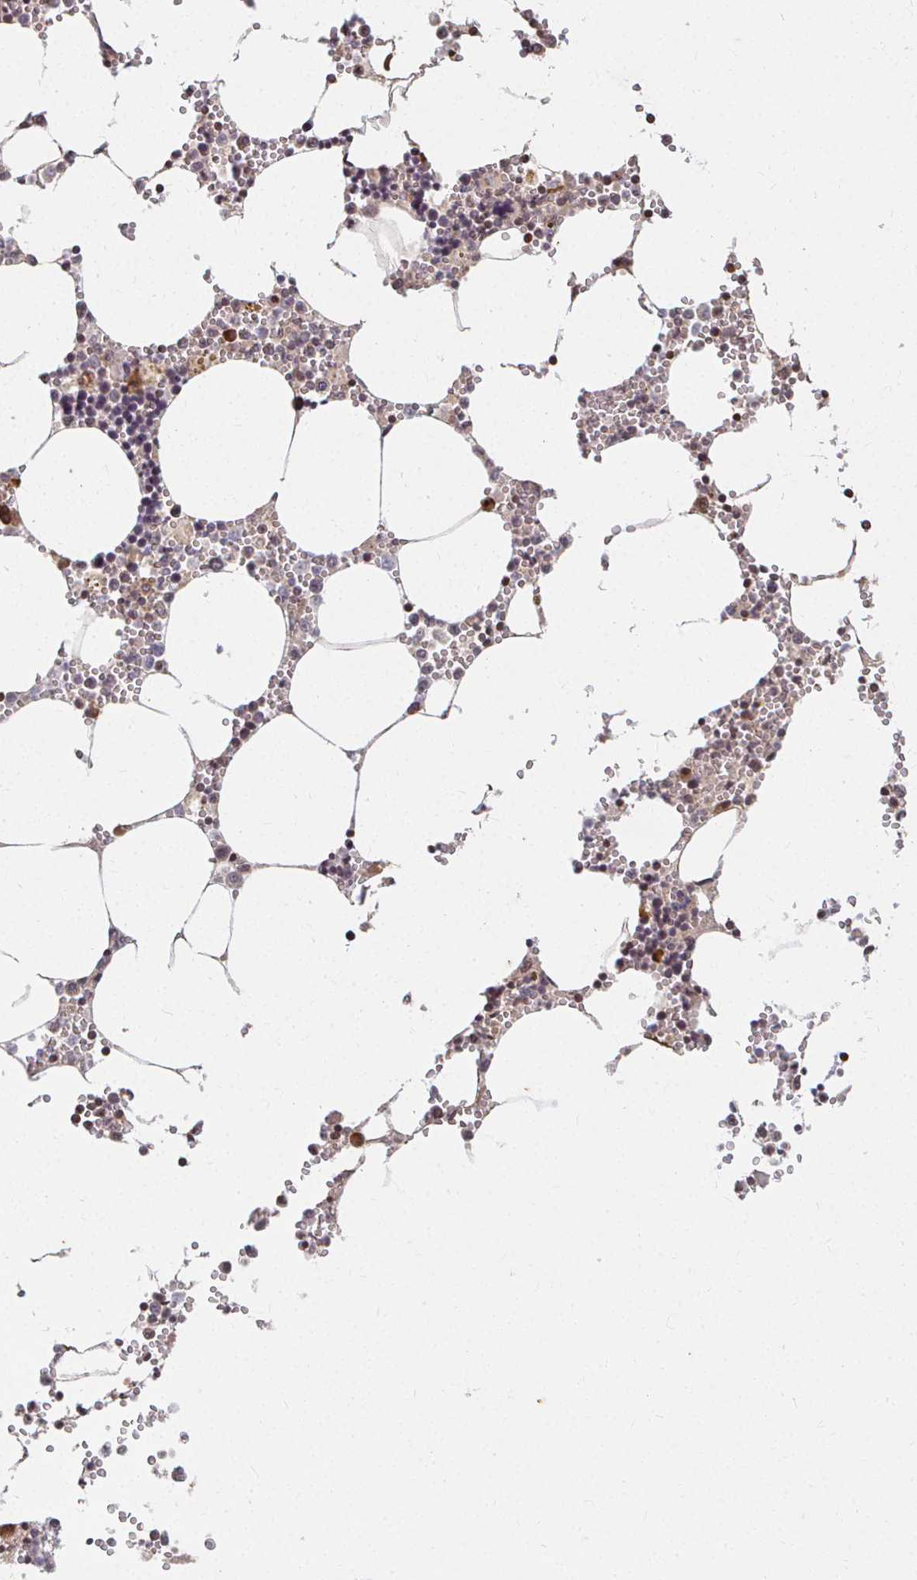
{"staining": {"intensity": "moderate", "quantity": "25%-75%", "location": "nuclear"}, "tissue": "bone marrow", "cell_type": "Hematopoietic cells", "image_type": "normal", "snomed": [{"axis": "morphology", "description": "Normal tissue, NOS"}, {"axis": "topography", "description": "Bone marrow"}], "caption": "IHC micrograph of benign human bone marrow stained for a protein (brown), which shows medium levels of moderate nuclear positivity in about 25%-75% of hematopoietic cells.", "gene": "ANK3", "patient": {"sex": "male", "age": 54}}